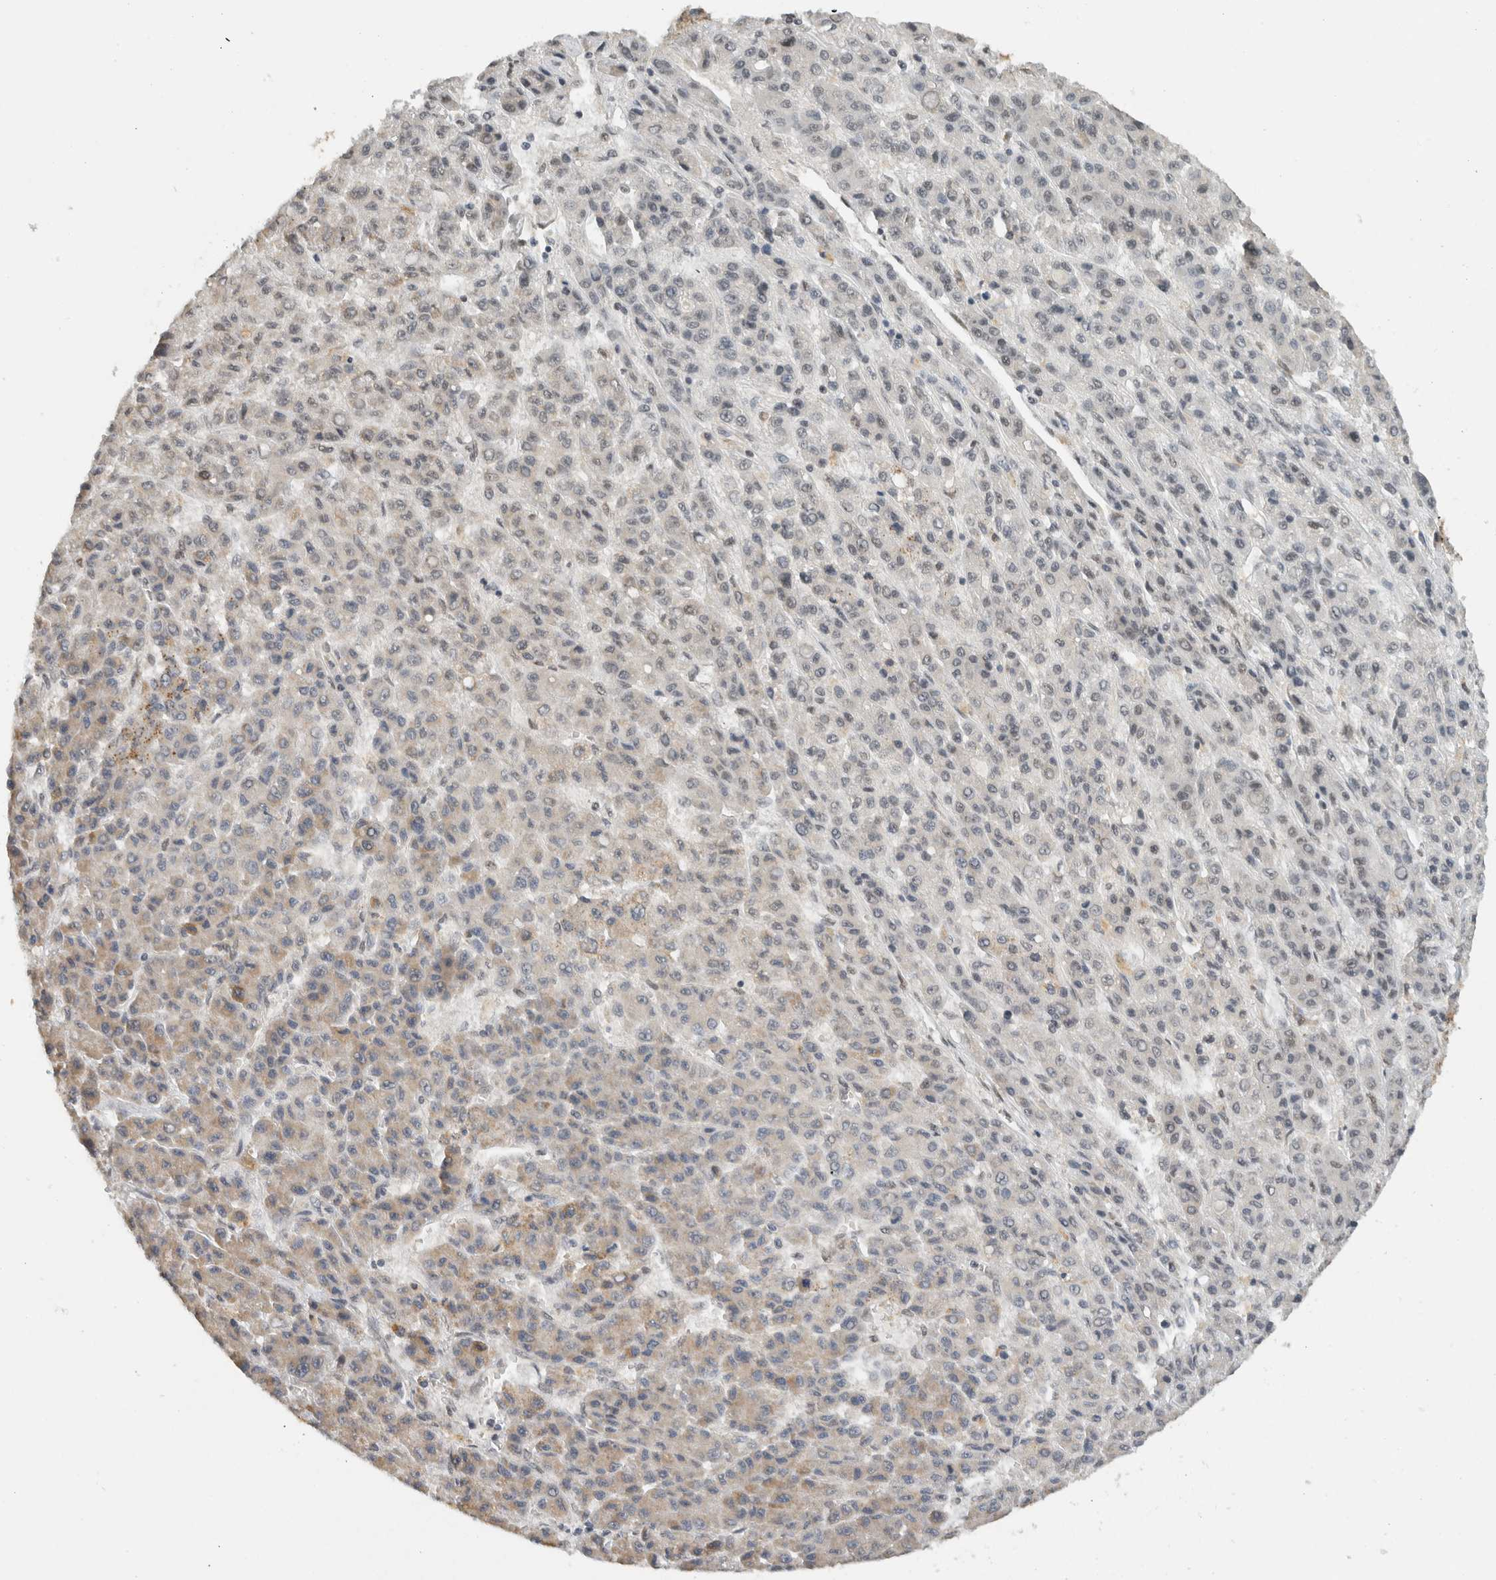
{"staining": {"intensity": "negative", "quantity": "none", "location": "none"}, "tissue": "liver cancer", "cell_type": "Tumor cells", "image_type": "cancer", "snomed": [{"axis": "morphology", "description": "Carcinoma, Hepatocellular, NOS"}, {"axis": "topography", "description": "Liver"}], "caption": "The photomicrograph reveals no staining of tumor cells in liver cancer.", "gene": "DDX42", "patient": {"sex": "male", "age": 70}}